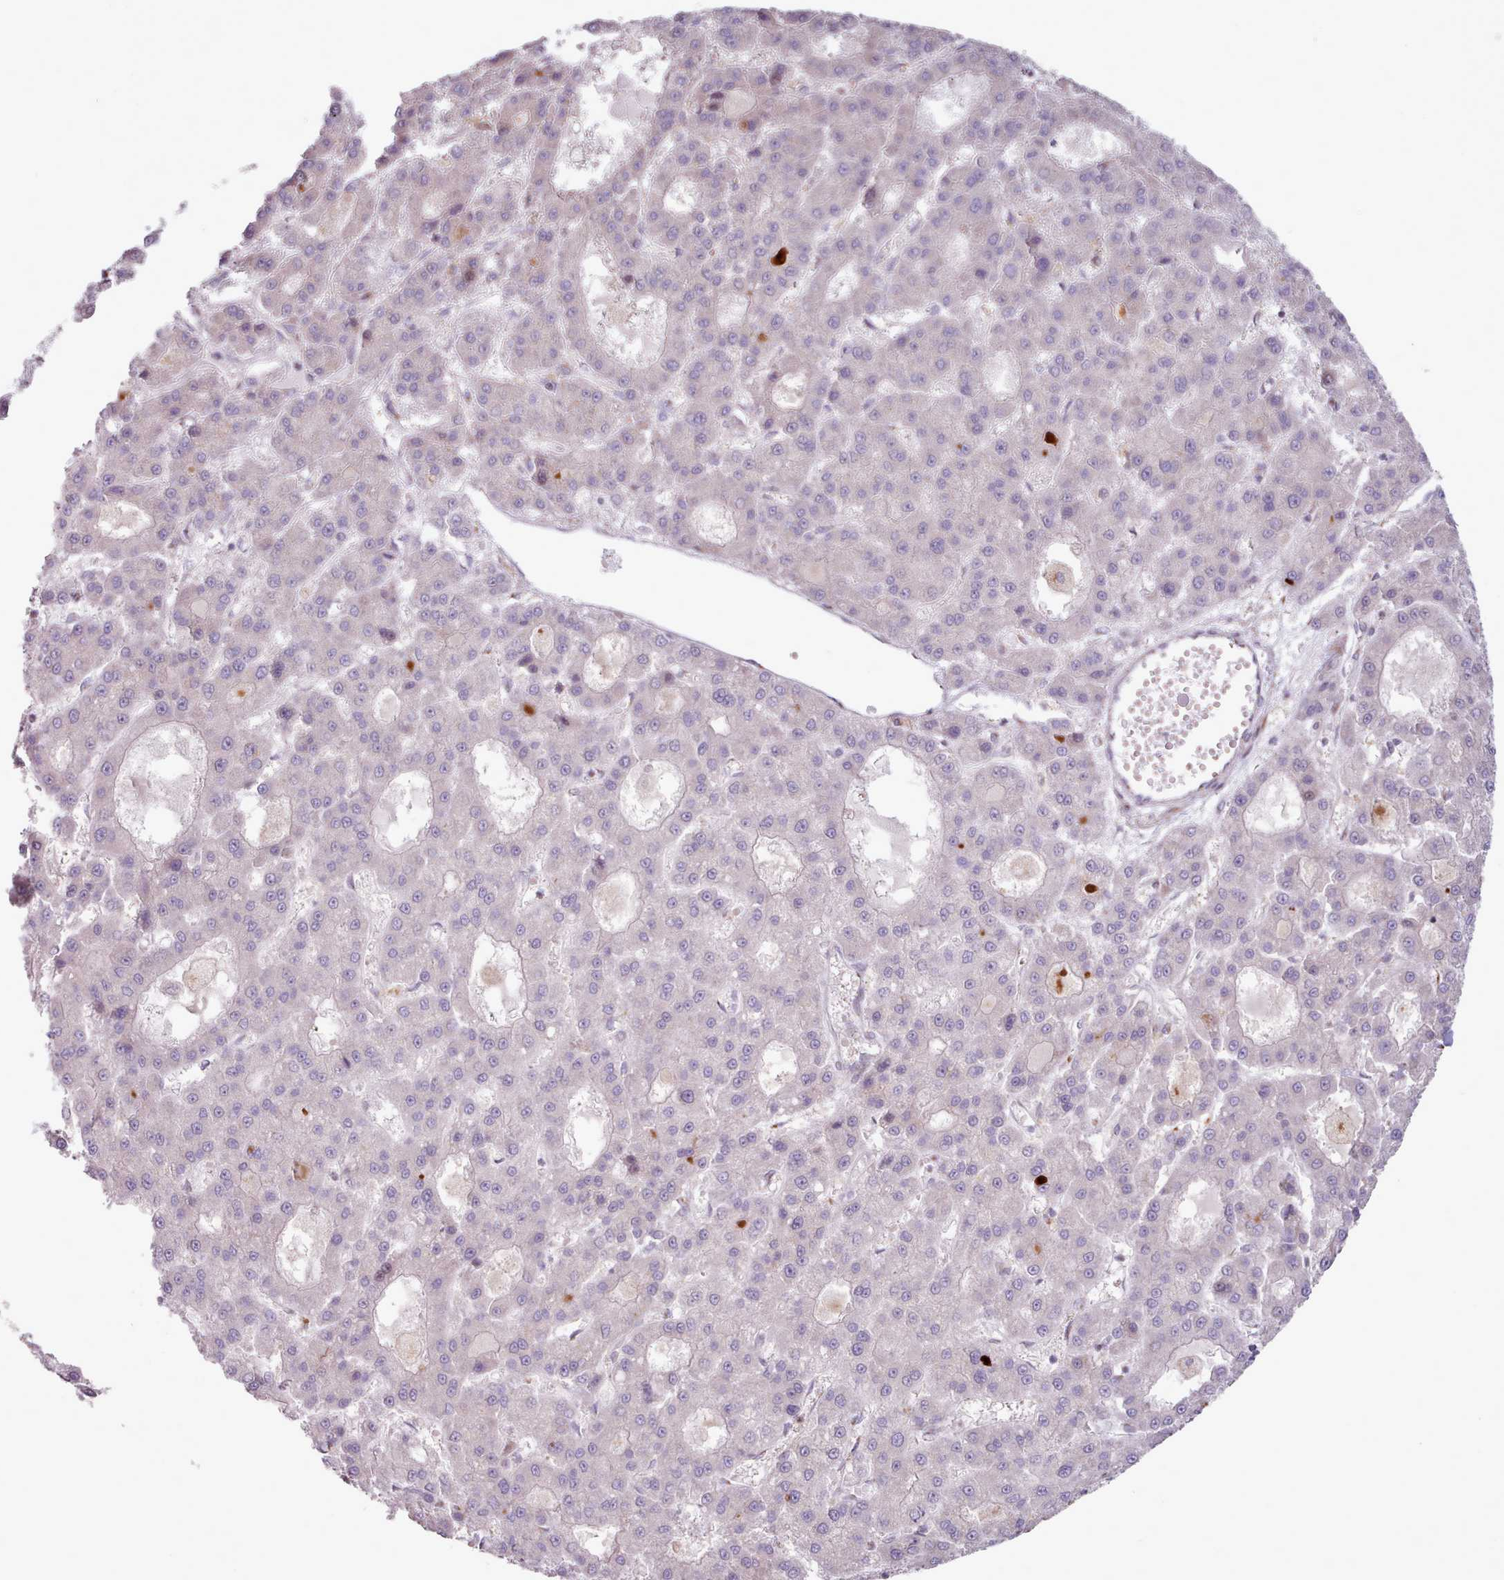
{"staining": {"intensity": "negative", "quantity": "none", "location": "none"}, "tissue": "liver cancer", "cell_type": "Tumor cells", "image_type": "cancer", "snomed": [{"axis": "morphology", "description": "Carcinoma, Hepatocellular, NOS"}, {"axis": "topography", "description": "Liver"}], "caption": "Hepatocellular carcinoma (liver) was stained to show a protein in brown. There is no significant staining in tumor cells.", "gene": "PPP3R2", "patient": {"sex": "male", "age": 70}}